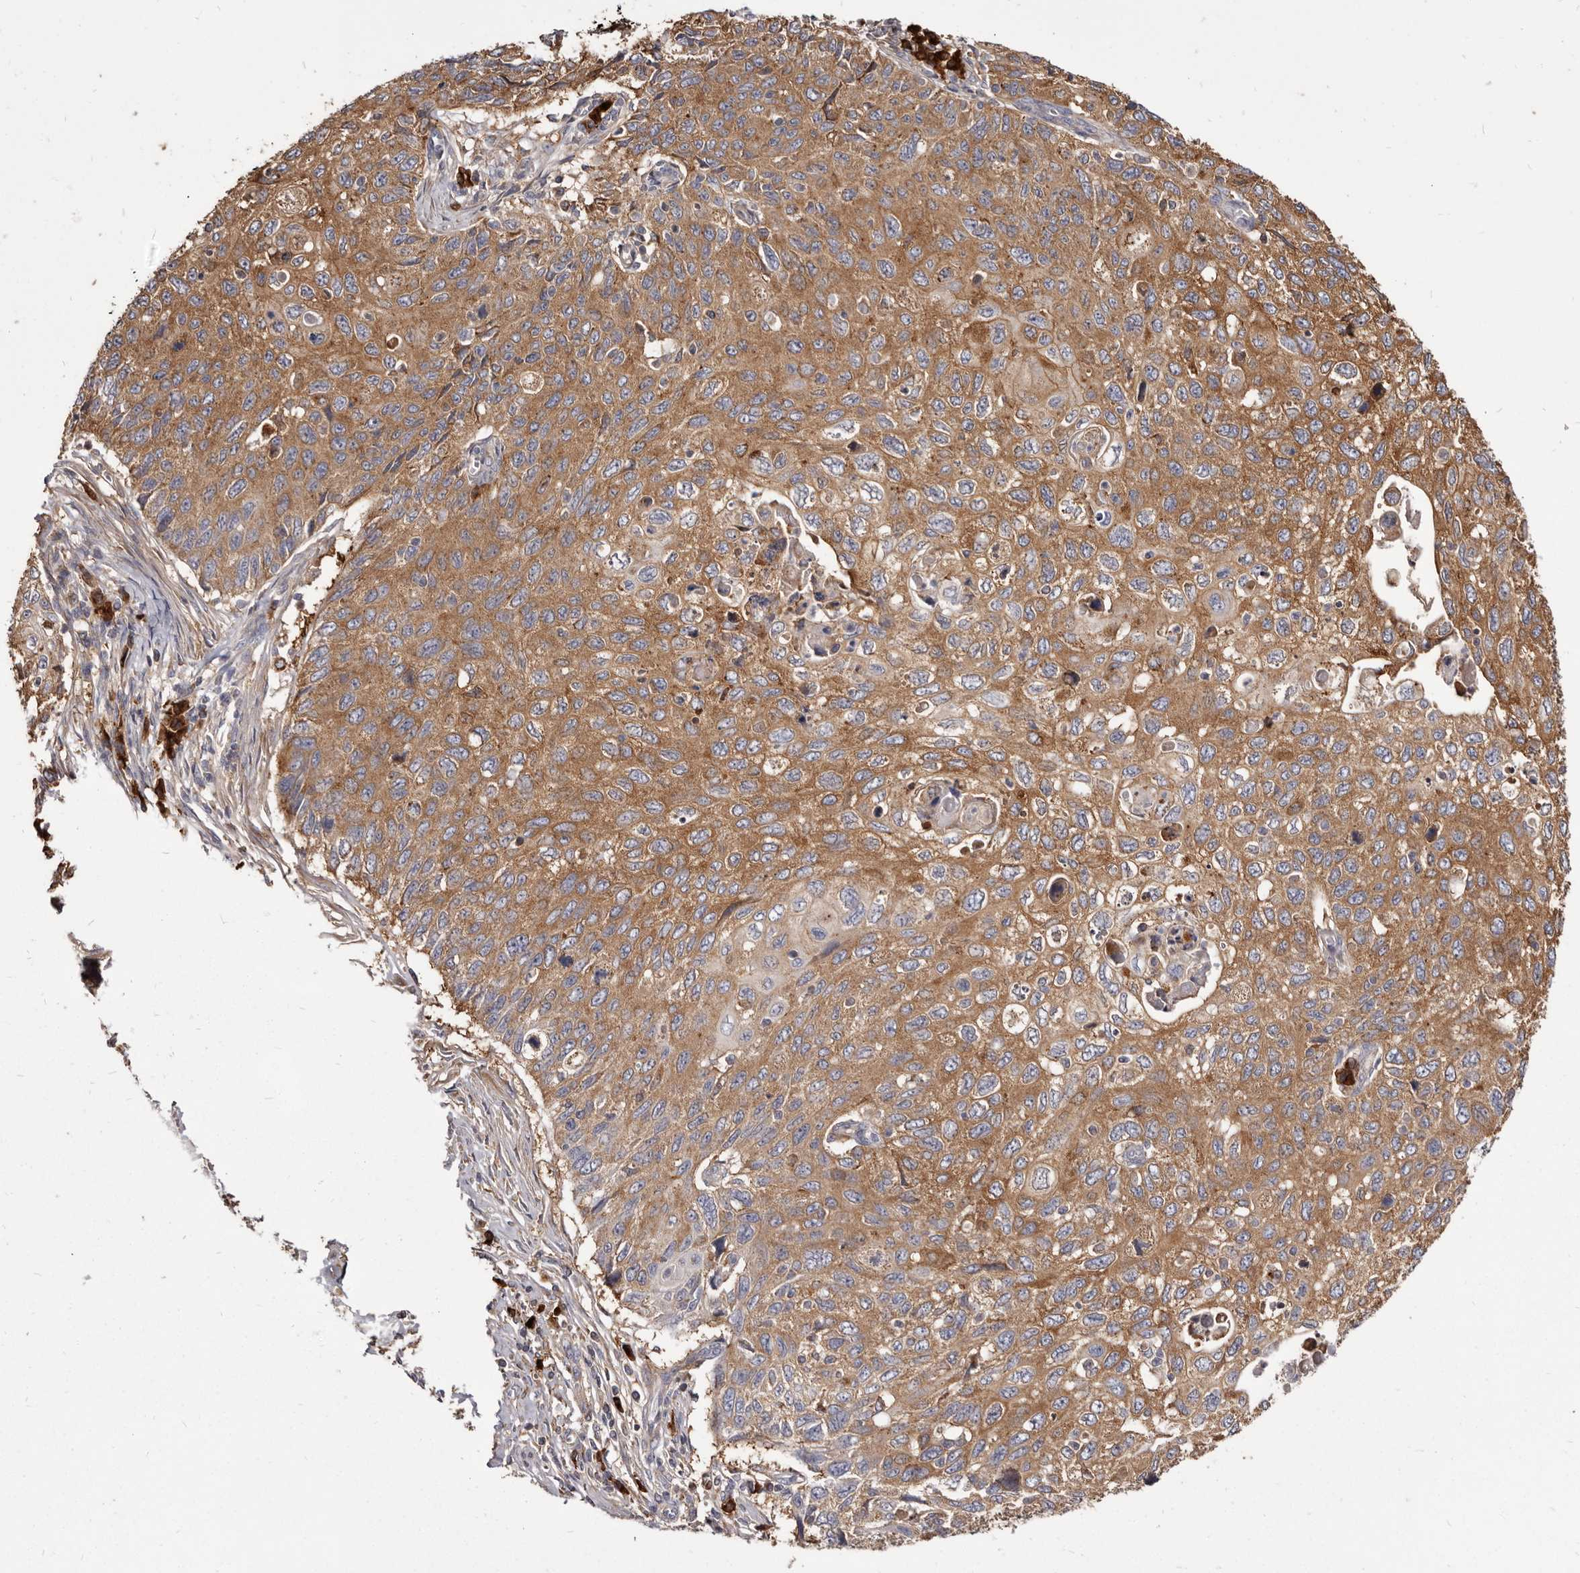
{"staining": {"intensity": "moderate", "quantity": ">75%", "location": "cytoplasmic/membranous"}, "tissue": "cervical cancer", "cell_type": "Tumor cells", "image_type": "cancer", "snomed": [{"axis": "morphology", "description": "Squamous cell carcinoma, NOS"}, {"axis": "topography", "description": "Cervix"}], "caption": "Cervical squamous cell carcinoma stained with a brown dye demonstrates moderate cytoplasmic/membranous positive positivity in about >75% of tumor cells.", "gene": "TPD52", "patient": {"sex": "female", "age": 70}}